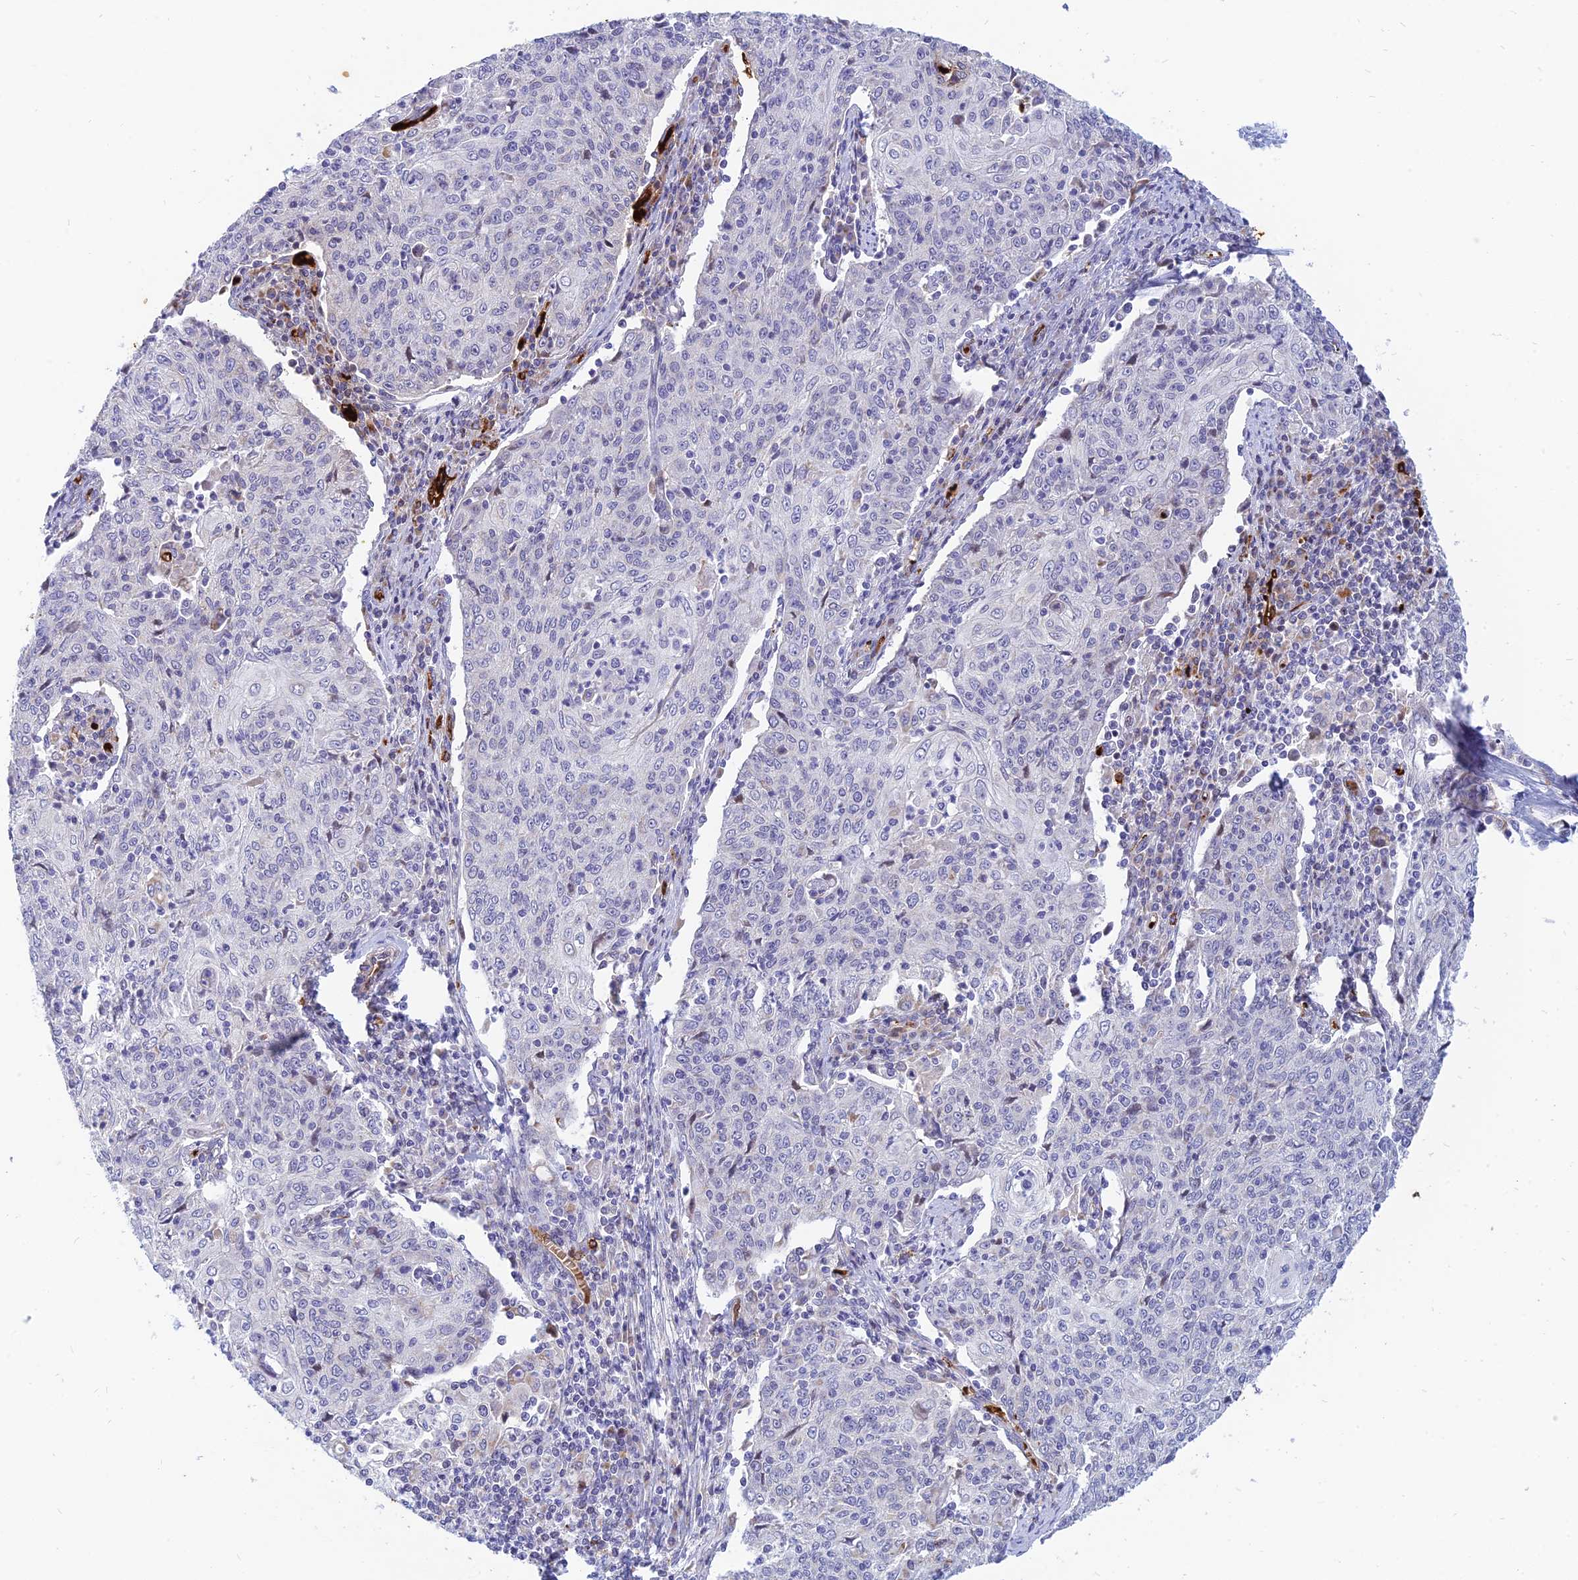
{"staining": {"intensity": "negative", "quantity": "none", "location": "none"}, "tissue": "cervical cancer", "cell_type": "Tumor cells", "image_type": "cancer", "snomed": [{"axis": "morphology", "description": "Squamous cell carcinoma, NOS"}, {"axis": "topography", "description": "Cervix"}], "caption": "There is no significant positivity in tumor cells of squamous cell carcinoma (cervical).", "gene": "HHAT", "patient": {"sex": "female", "age": 48}}